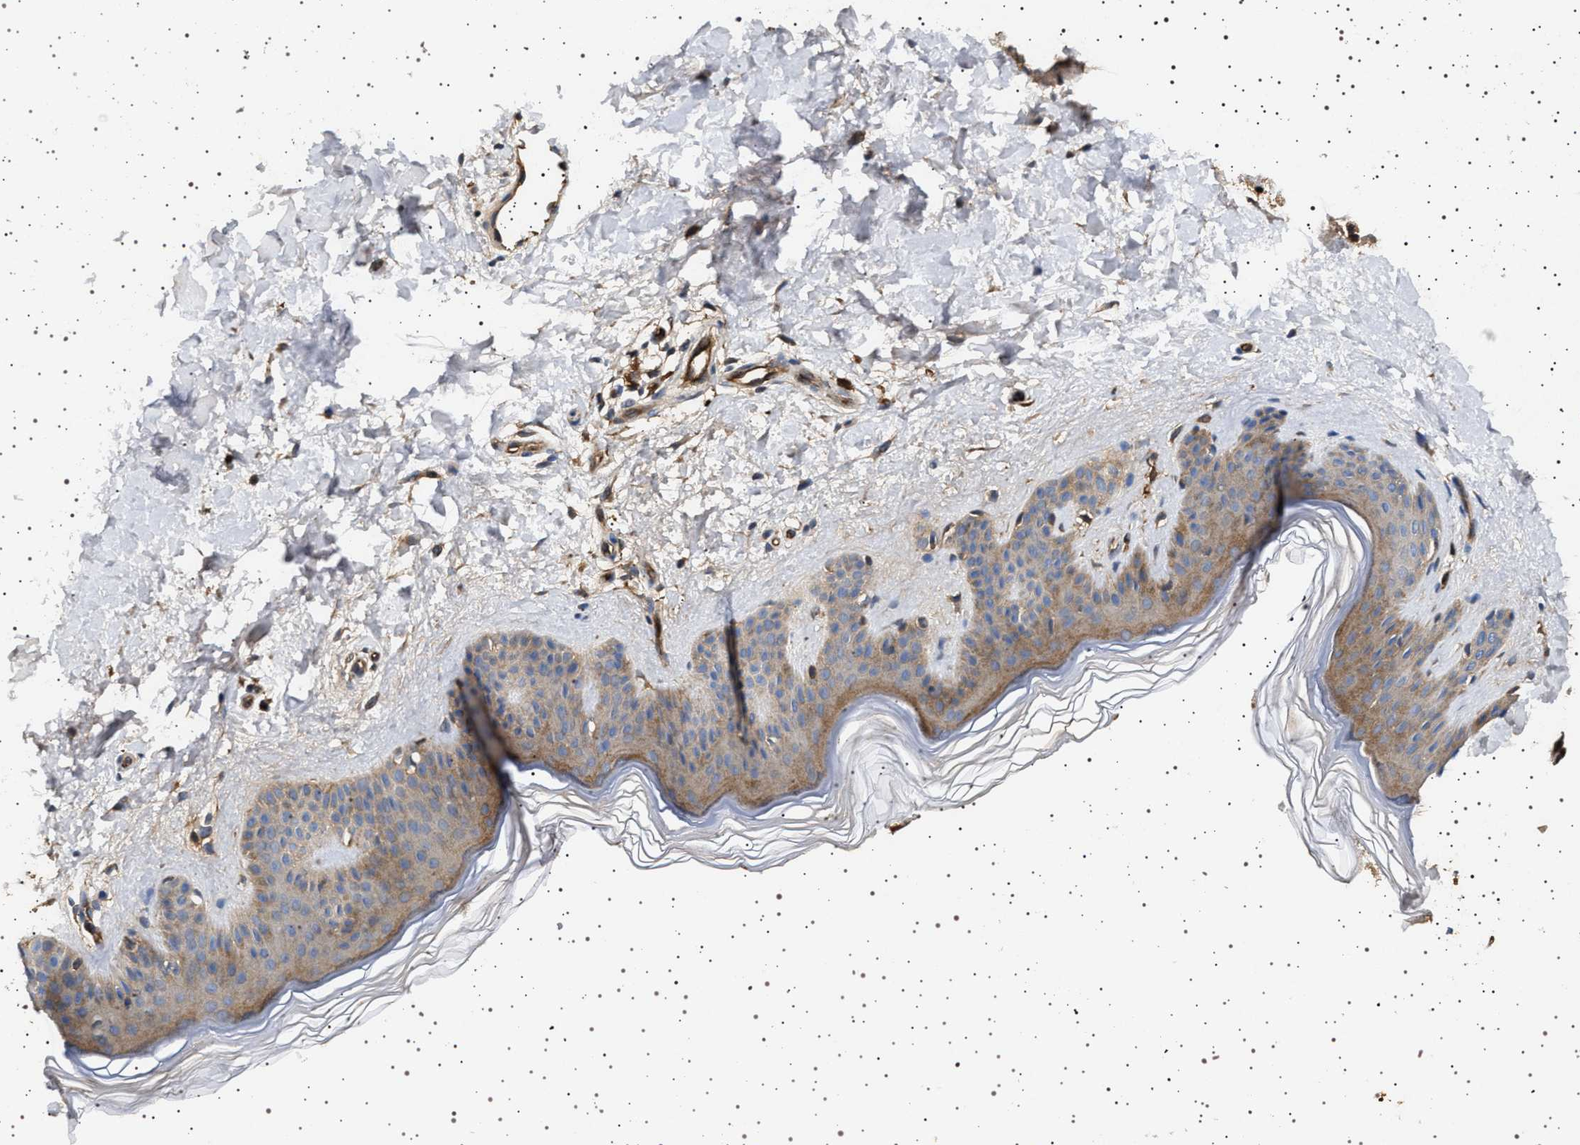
{"staining": {"intensity": "moderate", "quantity": "25%-75%", "location": "cytoplasmic/membranous"}, "tissue": "skin", "cell_type": "Fibroblasts", "image_type": "normal", "snomed": [{"axis": "morphology", "description": "Normal tissue, NOS"}, {"axis": "morphology", "description": "Malignant melanoma, Metastatic site"}, {"axis": "topography", "description": "Skin"}], "caption": "Immunohistochemical staining of benign human skin exhibits medium levels of moderate cytoplasmic/membranous staining in approximately 25%-75% of fibroblasts. The staining was performed using DAB, with brown indicating positive protein expression. Nuclei are stained blue with hematoxylin.", "gene": "FICD", "patient": {"sex": "male", "age": 41}}